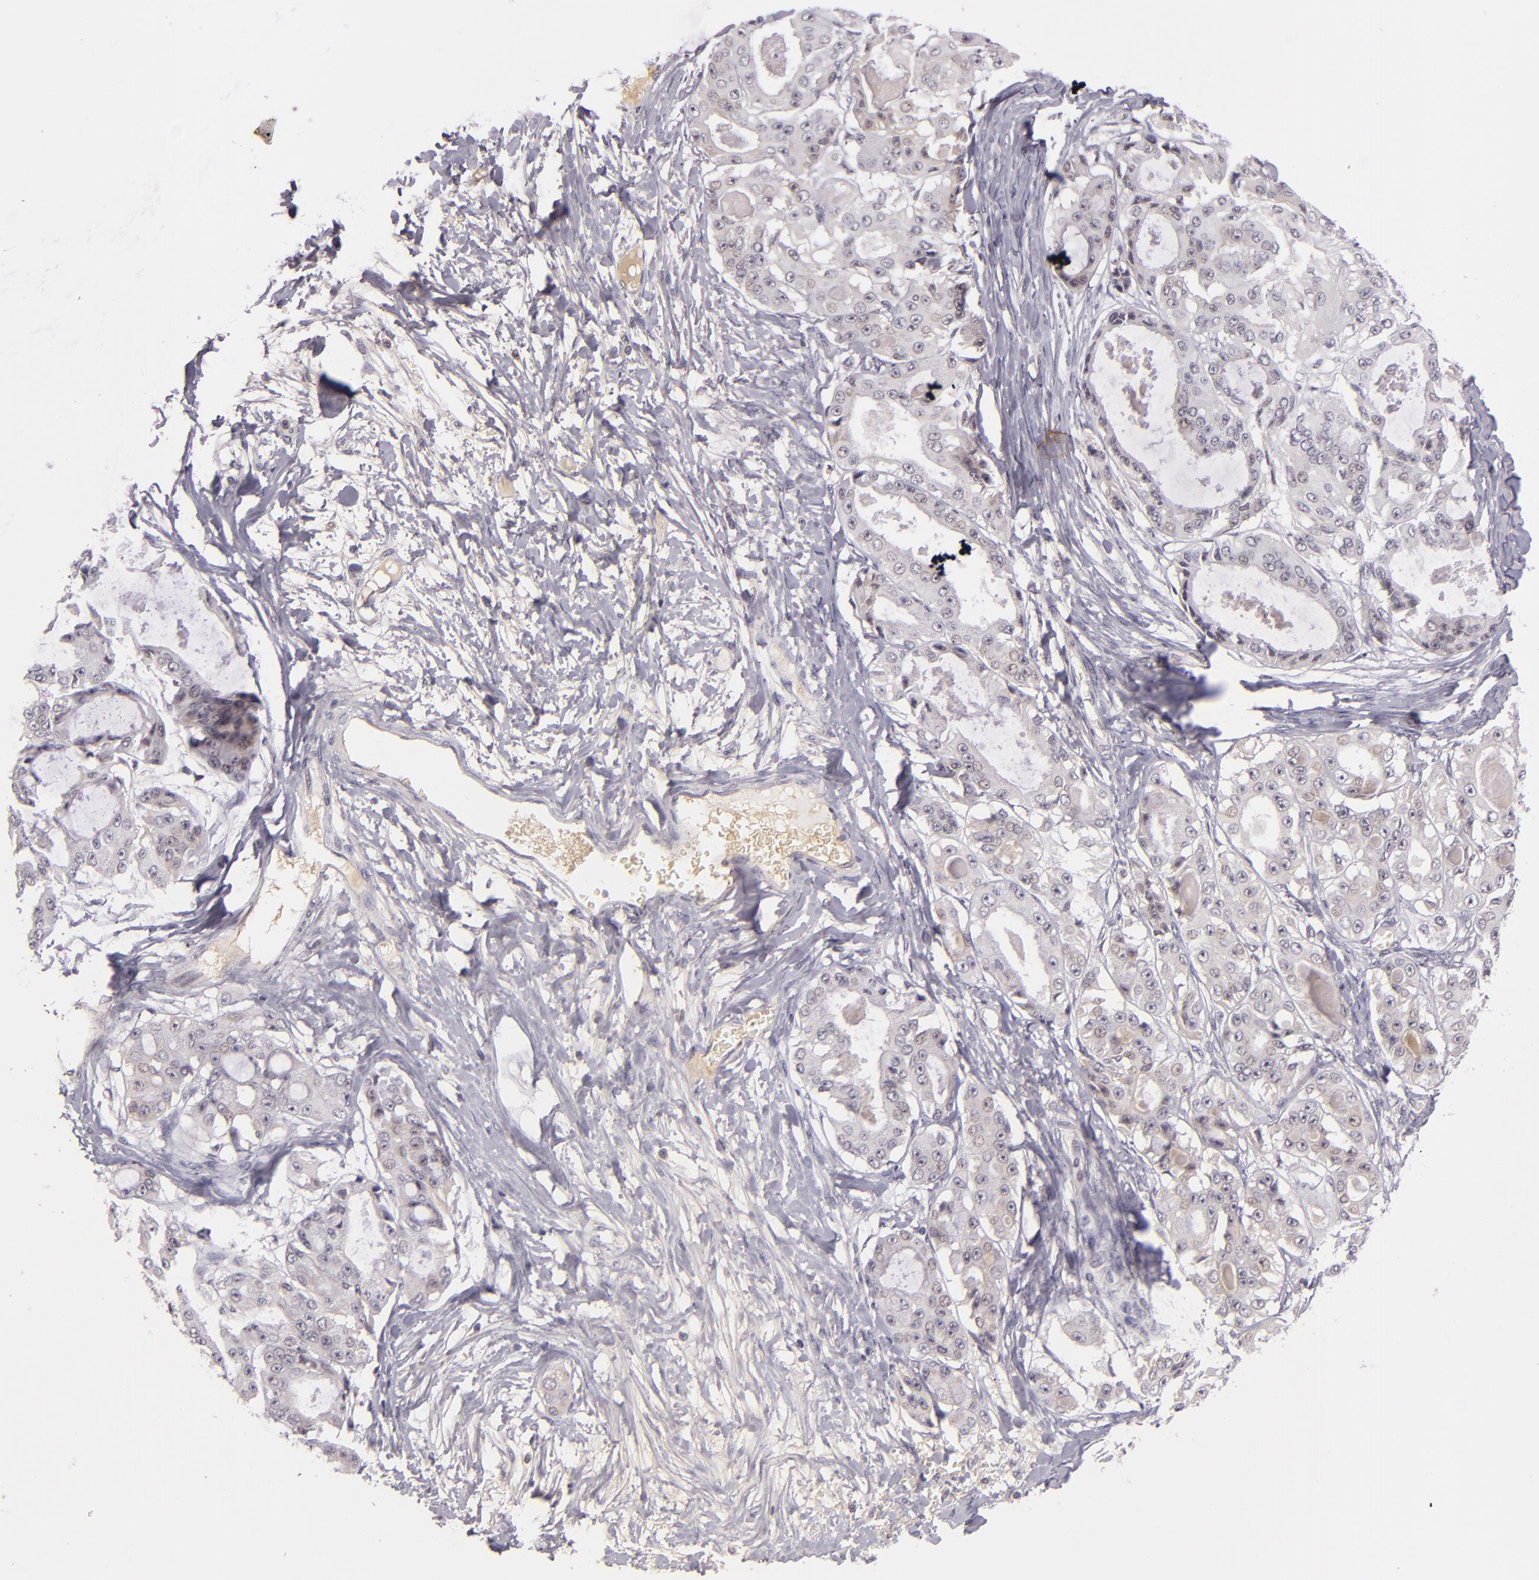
{"staining": {"intensity": "negative", "quantity": "none", "location": "none"}, "tissue": "ovarian cancer", "cell_type": "Tumor cells", "image_type": "cancer", "snomed": [{"axis": "morphology", "description": "Carcinoma, endometroid"}, {"axis": "topography", "description": "Ovary"}], "caption": "Photomicrograph shows no protein expression in tumor cells of endometroid carcinoma (ovarian) tissue.", "gene": "CASP8", "patient": {"sex": "female", "age": 61}}